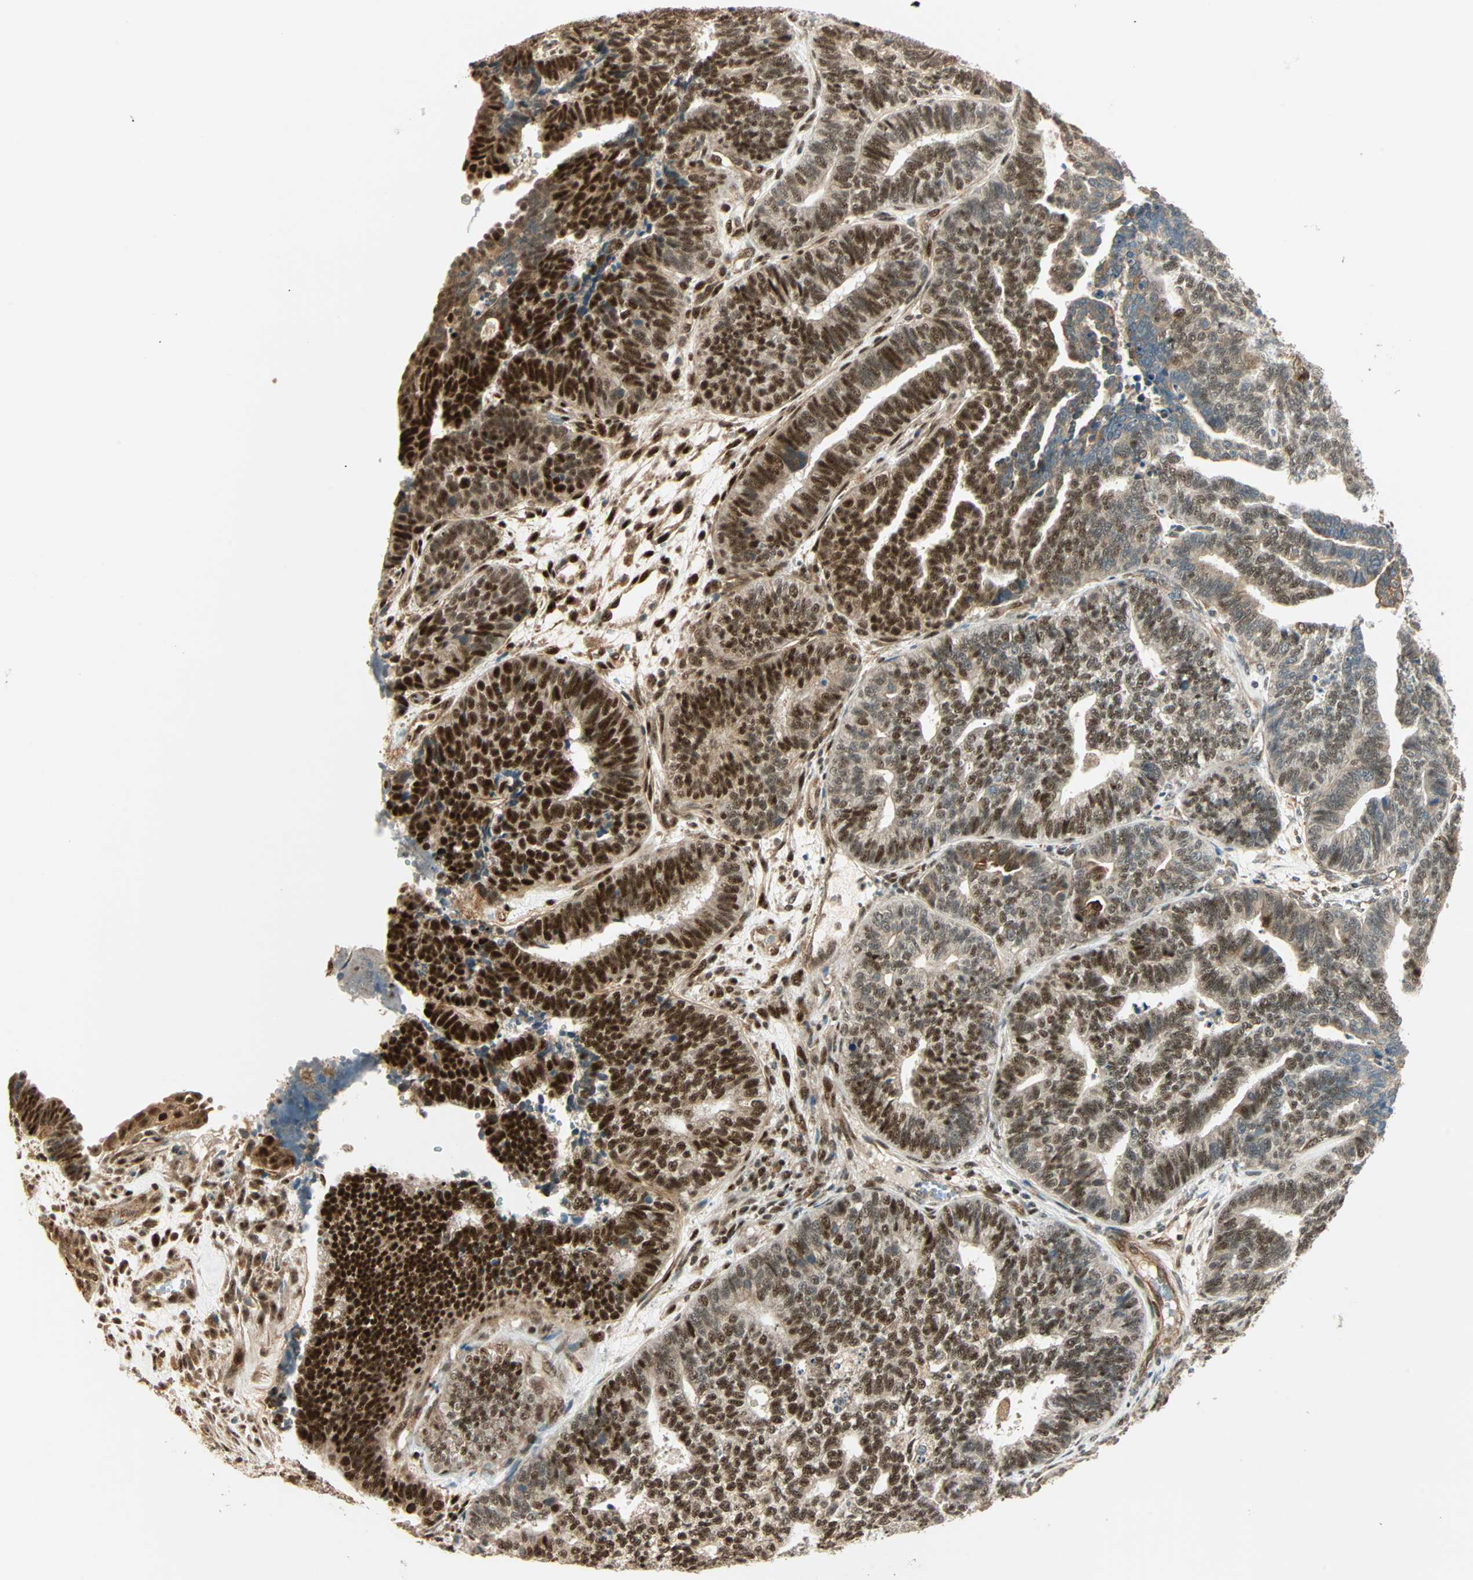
{"staining": {"intensity": "strong", "quantity": ">75%", "location": "cytoplasmic/membranous,nuclear"}, "tissue": "endometrial cancer", "cell_type": "Tumor cells", "image_type": "cancer", "snomed": [{"axis": "morphology", "description": "Adenocarcinoma, NOS"}, {"axis": "topography", "description": "Endometrium"}], "caption": "DAB immunohistochemical staining of human endometrial cancer (adenocarcinoma) exhibits strong cytoplasmic/membranous and nuclear protein expression in approximately >75% of tumor cells.", "gene": "PNPLA6", "patient": {"sex": "female", "age": 70}}